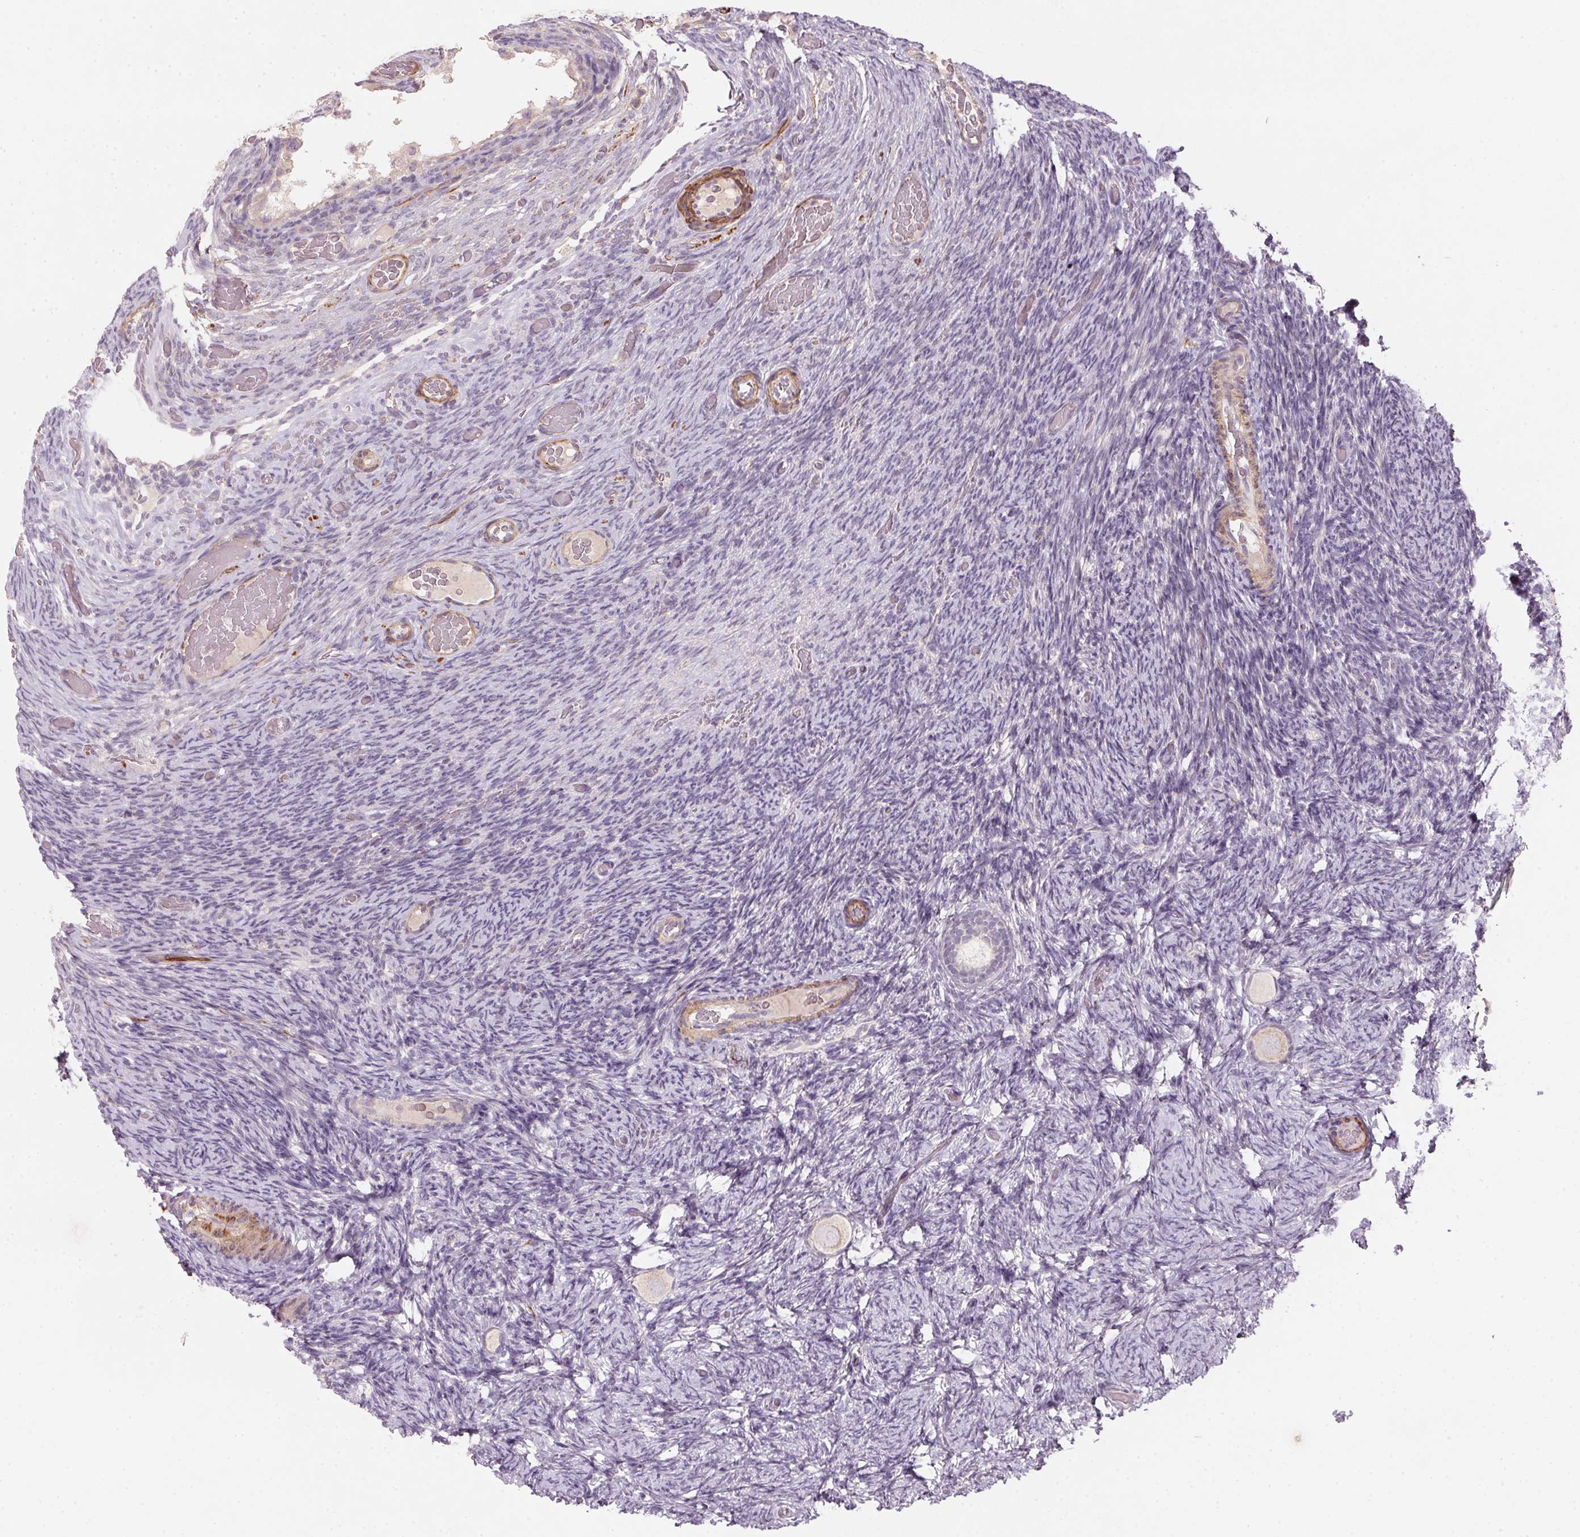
{"staining": {"intensity": "weak", "quantity": "25%-75%", "location": "cytoplasmic/membranous"}, "tissue": "ovary", "cell_type": "Follicle cells", "image_type": "normal", "snomed": [{"axis": "morphology", "description": "Normal tissue, NOS"}, {"axis": "topography", "description": "Ovary"}], "caption": "Immunohistochemistry (IHC) photomicrograph of normal ovary: human ovary stained using immunohistochemistry (IHC) exhibits low levels of weak protein expression localized specifically in the cytoplasmic/membranous of follicle cells, appearing as a cytoplasmic/membranous brown color.", "gene": "KCNK15", "patient": {"sex": "female", "age": 34}}